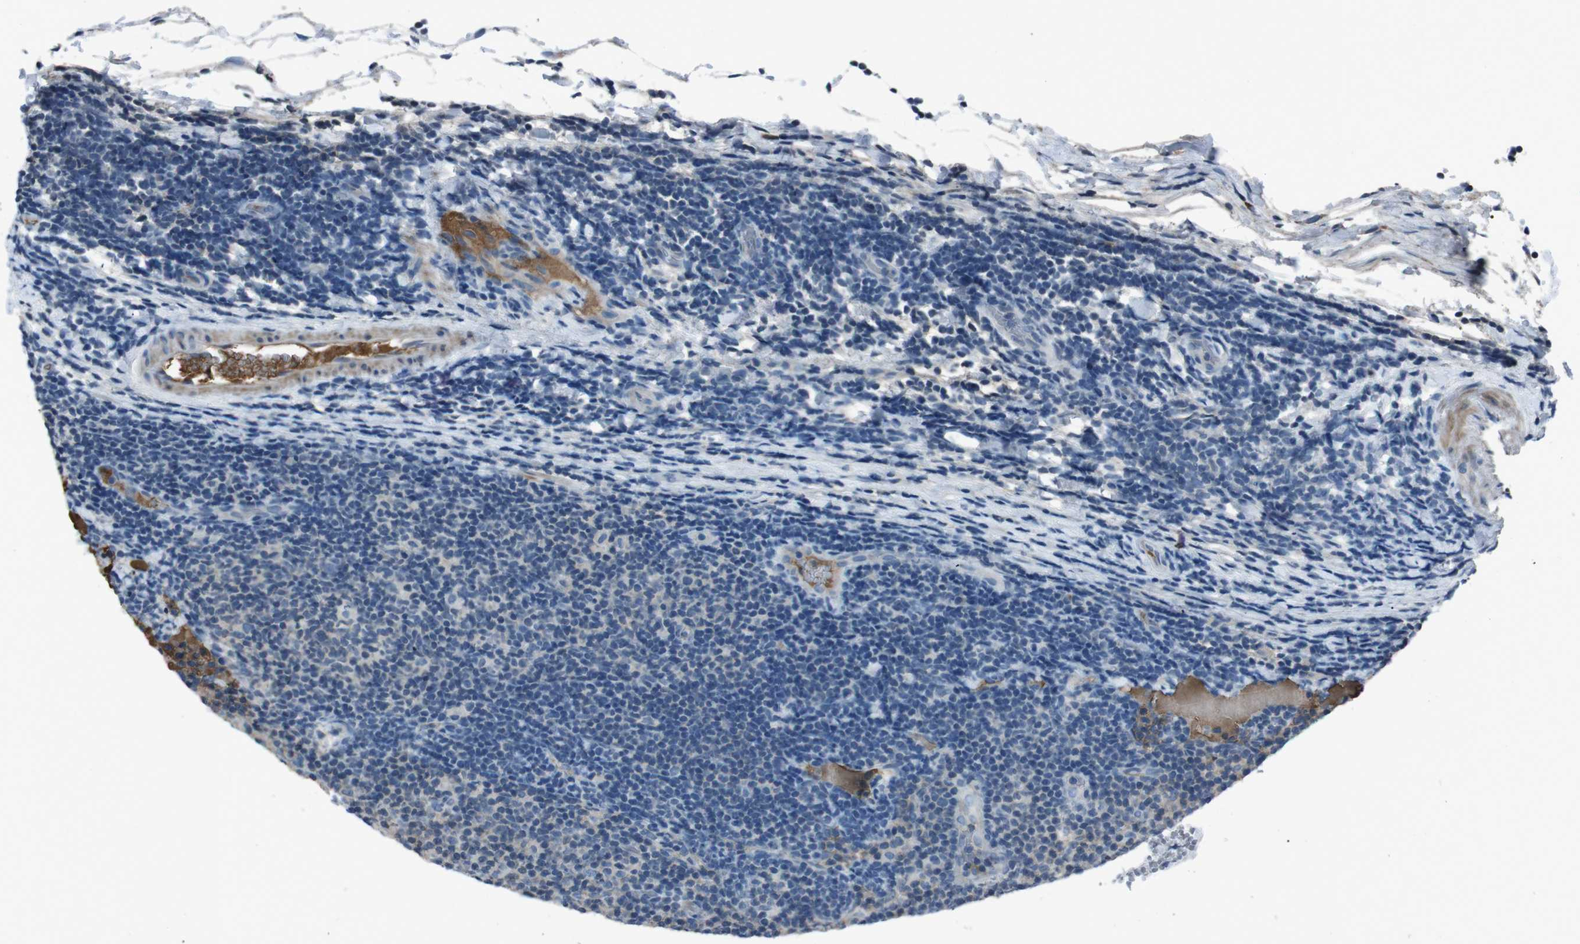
{"staining": {"intensity": "negative", "quantity": "none", "location": "none"}, "tissue": "lymphoma", "cell_type": "Tumor cells", "image_type": "cancer", "snomed": [{"axis": "morphology", "description": "Malignant lymphoma, non-Hodgkin's type, Low grade"}, {"axis": "topography", "description": "Lymph node"}], "caption": "Tumor cells are negative for protein expression in human malignant lymphoma, non-Hodgkin's type (low-grade). Nuclei are stained in blue.", "gene": "UGT1A6", "patient": {"sex": "male", "age": 83}}